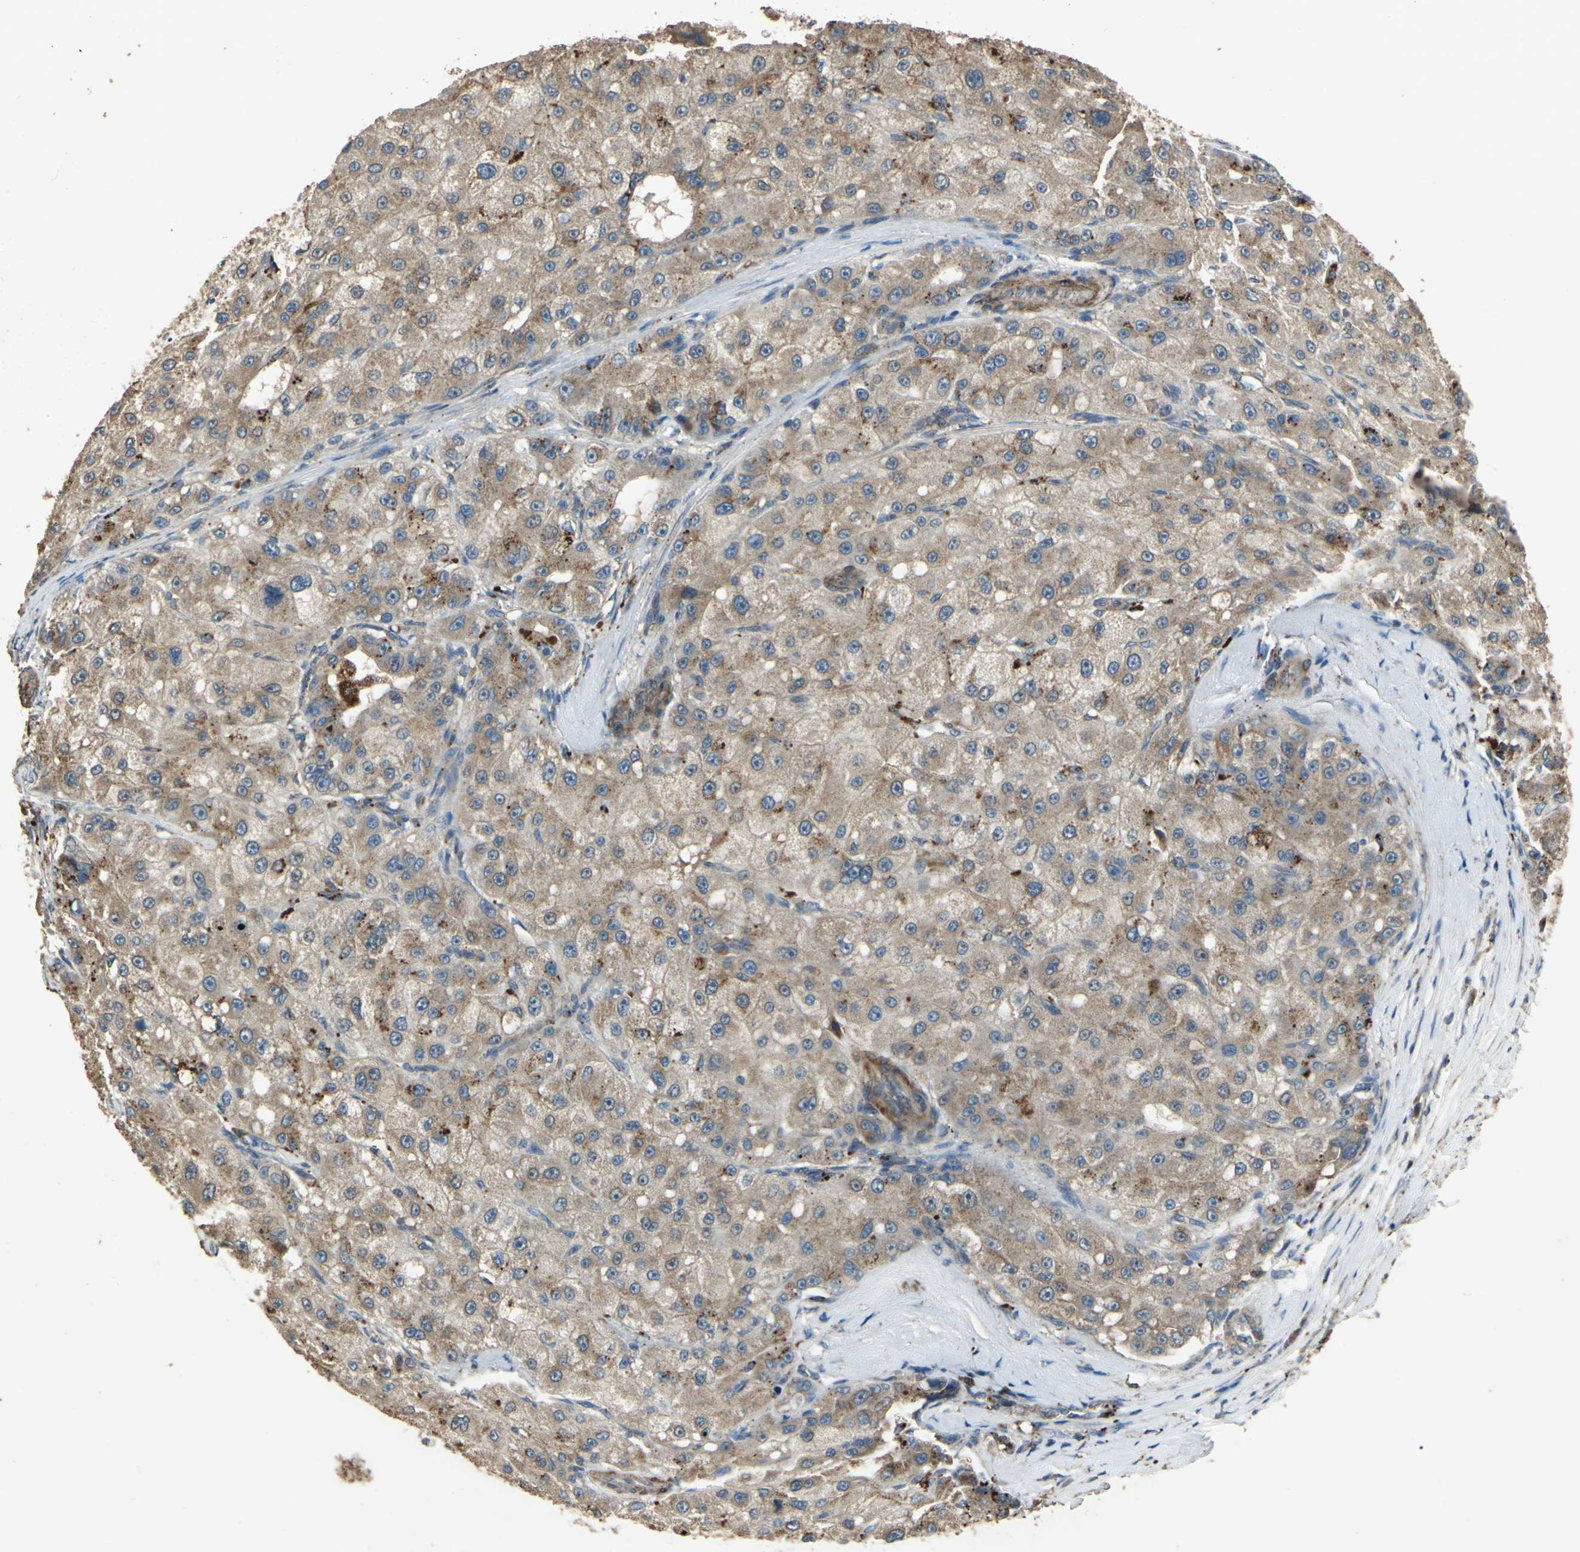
{"staining": {"intensity": "moderate", "quantity": ">75%", "location": "cytoplasmic/membranous"}, "tissue": "liver cancer", "cell_type": "Tumor cells", "image_type": "cancer", "snomed": [{"axis": "morphology", "description": "Carcinoma, Hepatocellular, NOS"}, {"axis": "topography", "description": "Liver"}], "caption": "Immunohistochemical staining of human liver hepatocellular carcinoma displays moderate cytoplasmic/membranous protein staining in about >75% of tumor cells.", "gene": "POLRMT", "patient": {"sex": "male", "age": 80}}